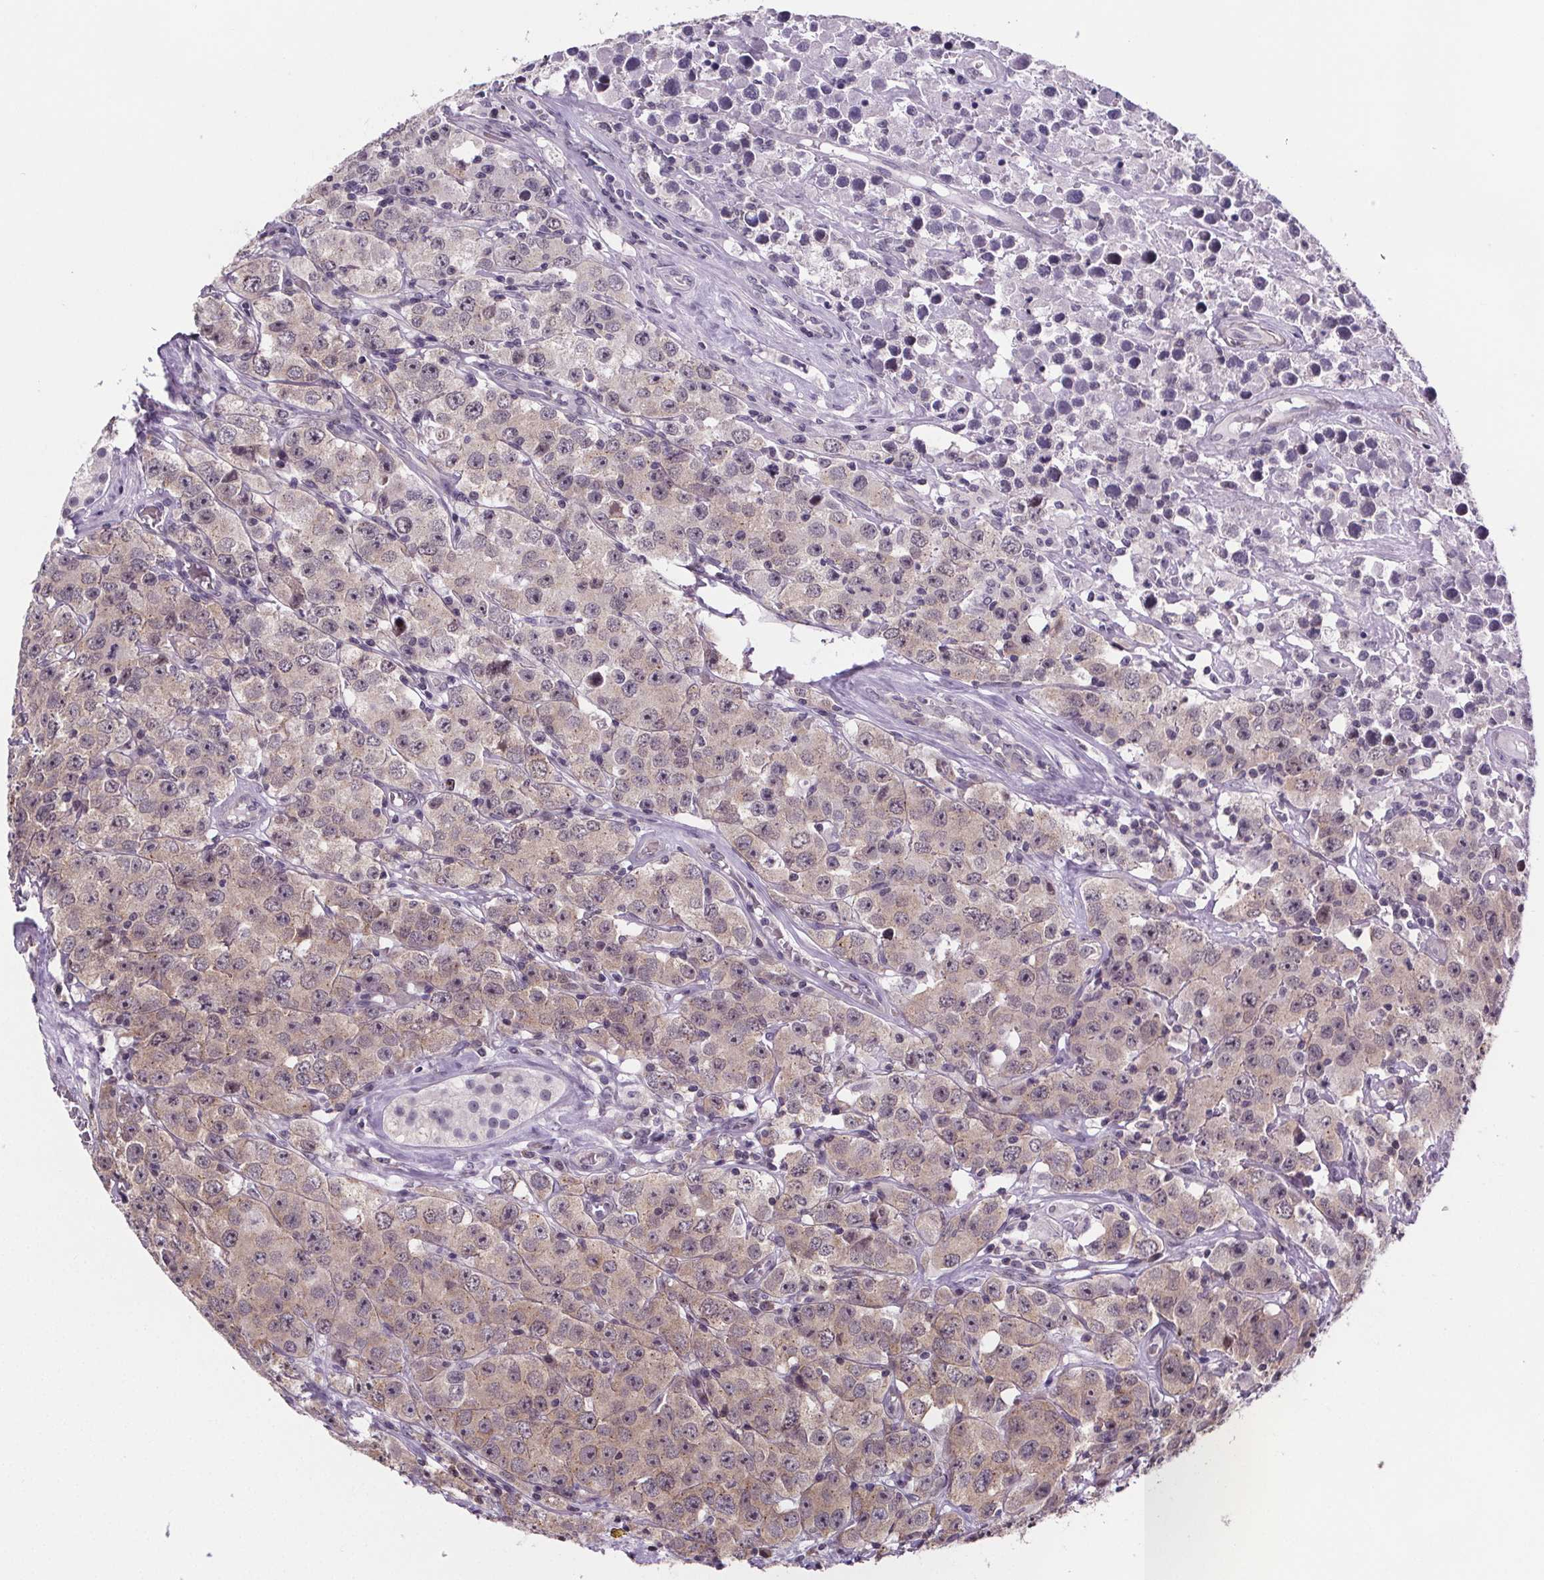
{"staining": {"intensity": "weak", "quantity": ">75%", "location": "cytoplasmic/membranous"}, "tissue": "testis cancer", "cell_type": "Tumor cells", "image_type": "cancer", "snomed": [{"axis": "morphology", "description": "Seminoma, NOS"}, {"axis": "topography", "description": "Testis"}], "caption": "High-magnification brightfield microscopy of seminoma (testis) stained with DAB (3,3'-diaminobenzidine) (brown) and counterstained with hematoxylin (blue). tumor cells exhibit weak cytoplasmic/membranous positivity is seen in about>75% of cells.", "gene": "TTC12", "patient": {"sex": "male", "age": 52}}